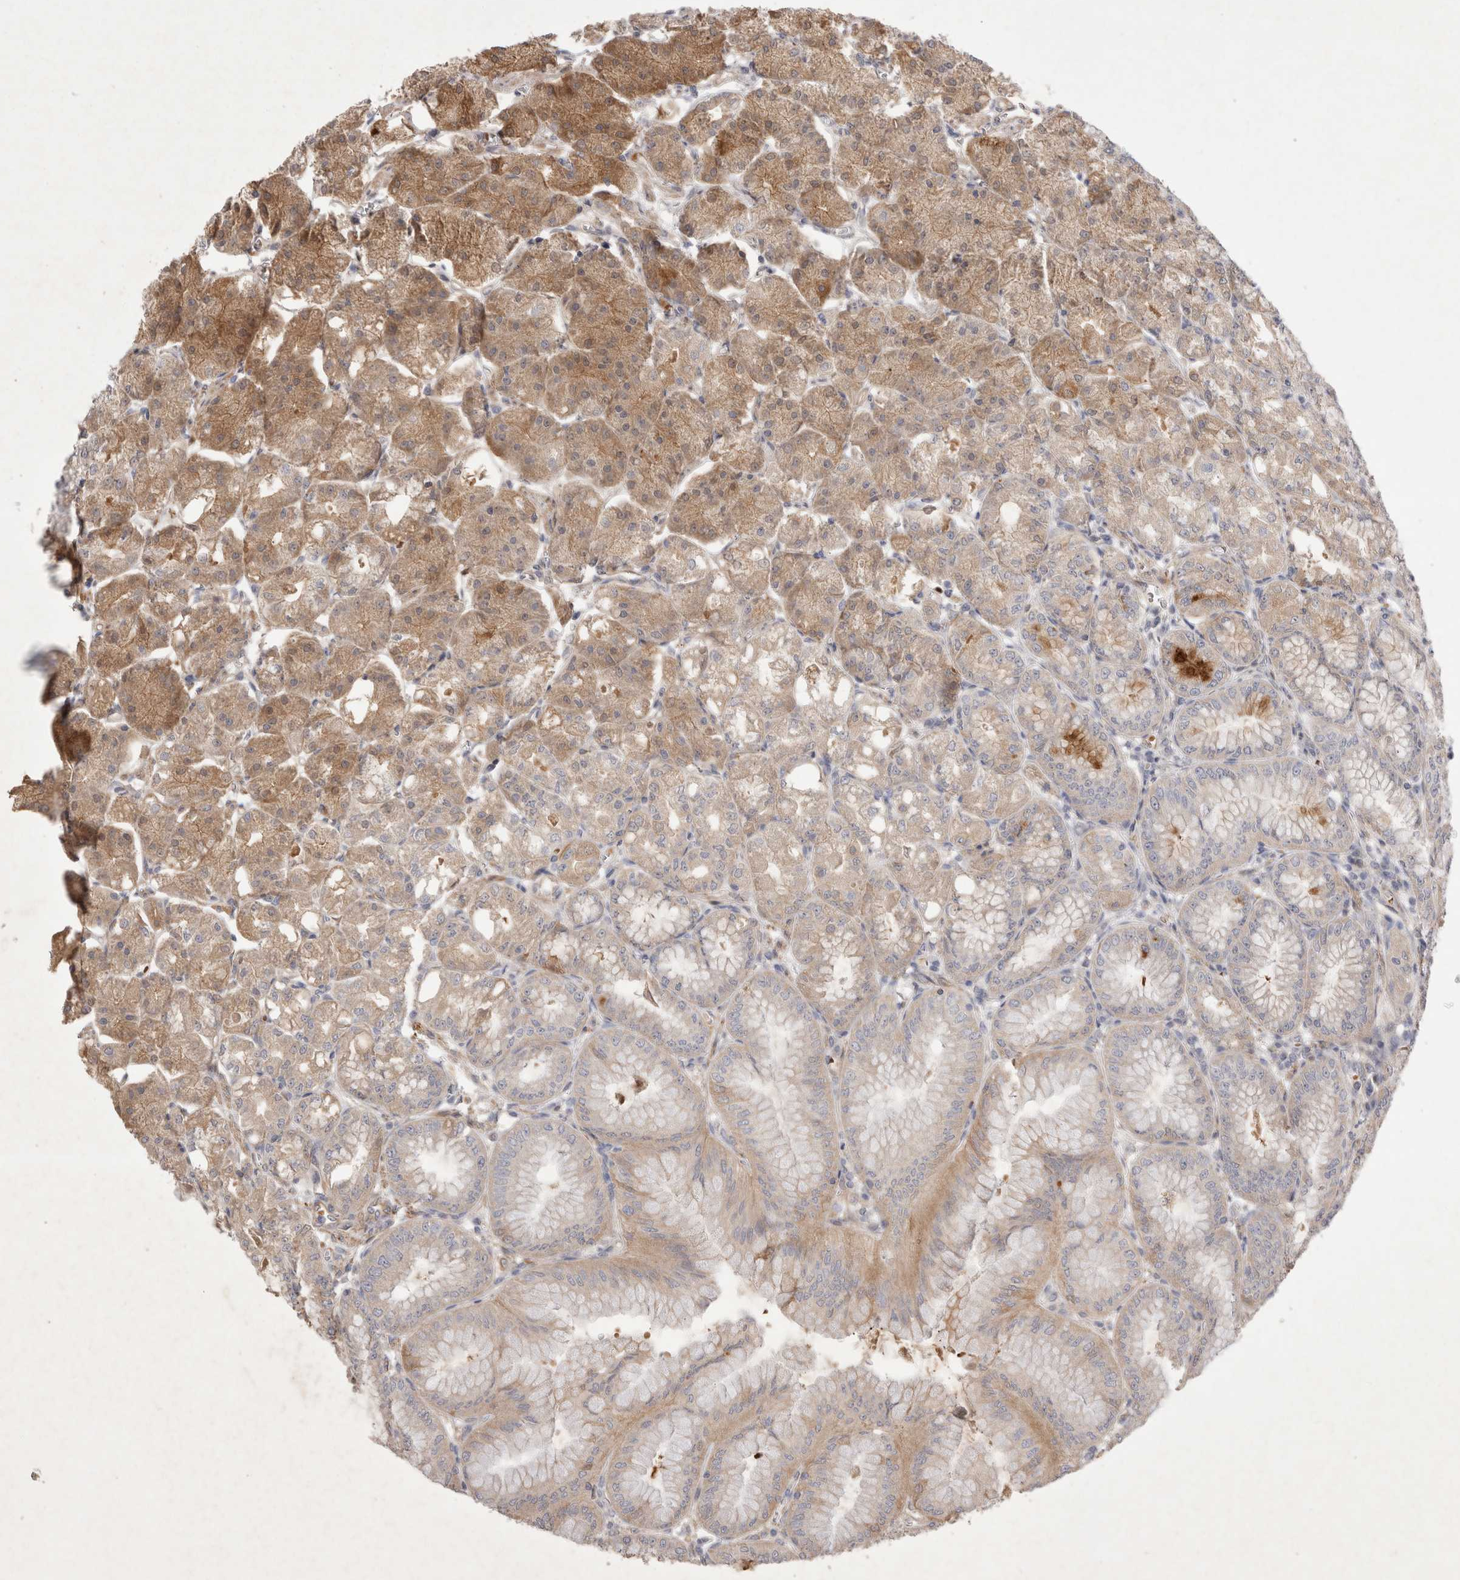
{"staining": {"intensity": "strong", "quantity": "25%-75%", "location": "cytoplasmic/membranous"}, "tissue": "stomach", "cell_type": "Glandular cells", "image_type": "normal", "snomed": [{"axis": "morphology", "description": "Normal tissue, NOS"}, {"axis": "topography", "description": "Stomach, lower"}], "caption": "Glandular cells reveal high levels of strong cytoplasmic/membranous positivity in about 25%-75% of cells in unremarkable stomach.", "gene": "NMU", "patient": {"sex": "male", "age": 71}}